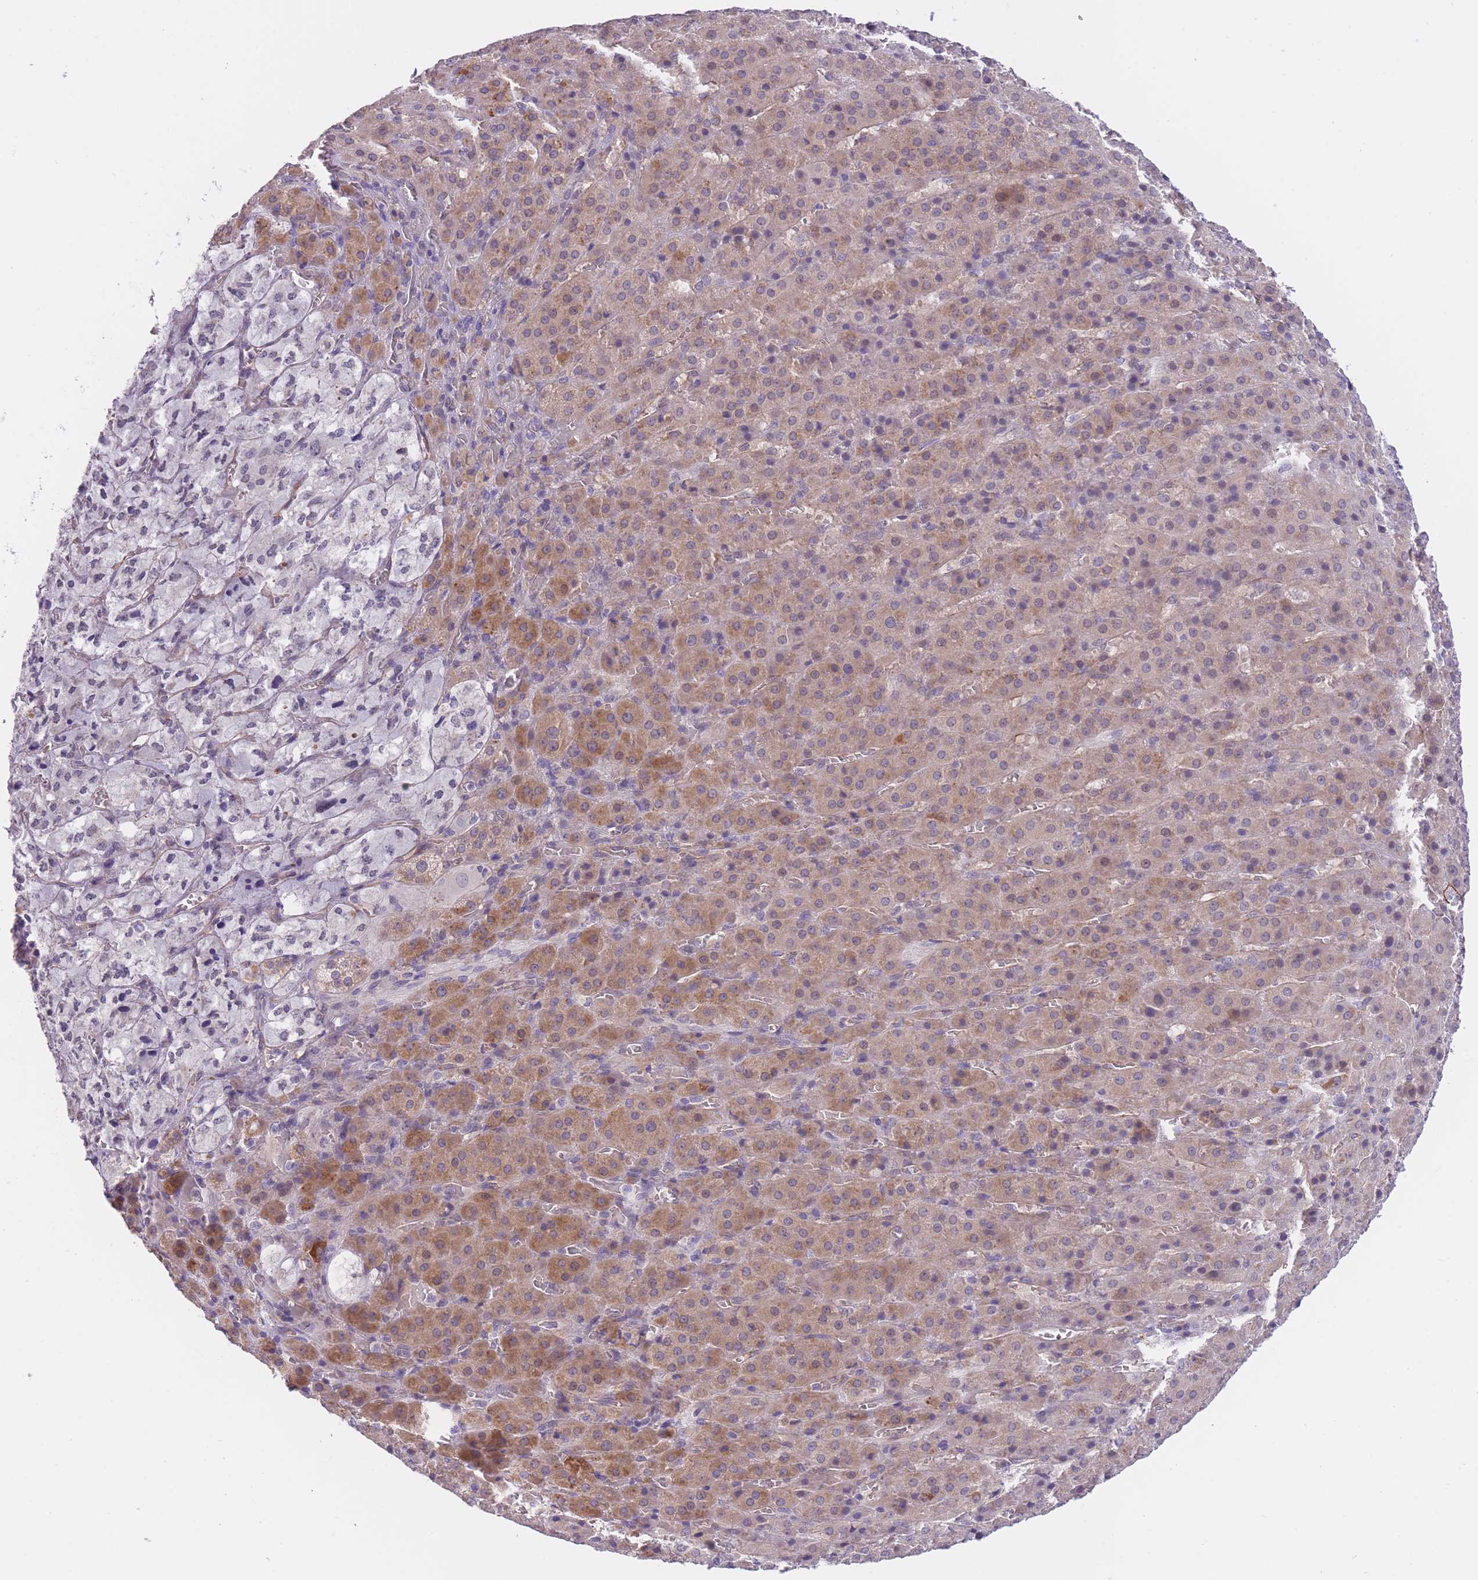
{"staining": {"intensity": "moderate", "quantity": ">75%", "location": "cytoplasmic/membranous"}, "tissue": "adrenal gland", "cell_type": "Glandular cells", "image_type": "normal", "snomed": [{"axis": "morphology", "description": "Normal tissue, NOS"}, {"axis": "topography", "description": "Adrenal gland"}], "caption": "Moderate cytoplasmic/membranous positivity is present in about >75% of glandular cells in normal adrenal gland. (Stains: DAB in brown, nuclei in blue, Microscopy: brightfield microscopy at high magnification).", "gene": "QTRT1", "patient": {"sex": "female", "age": 41}}